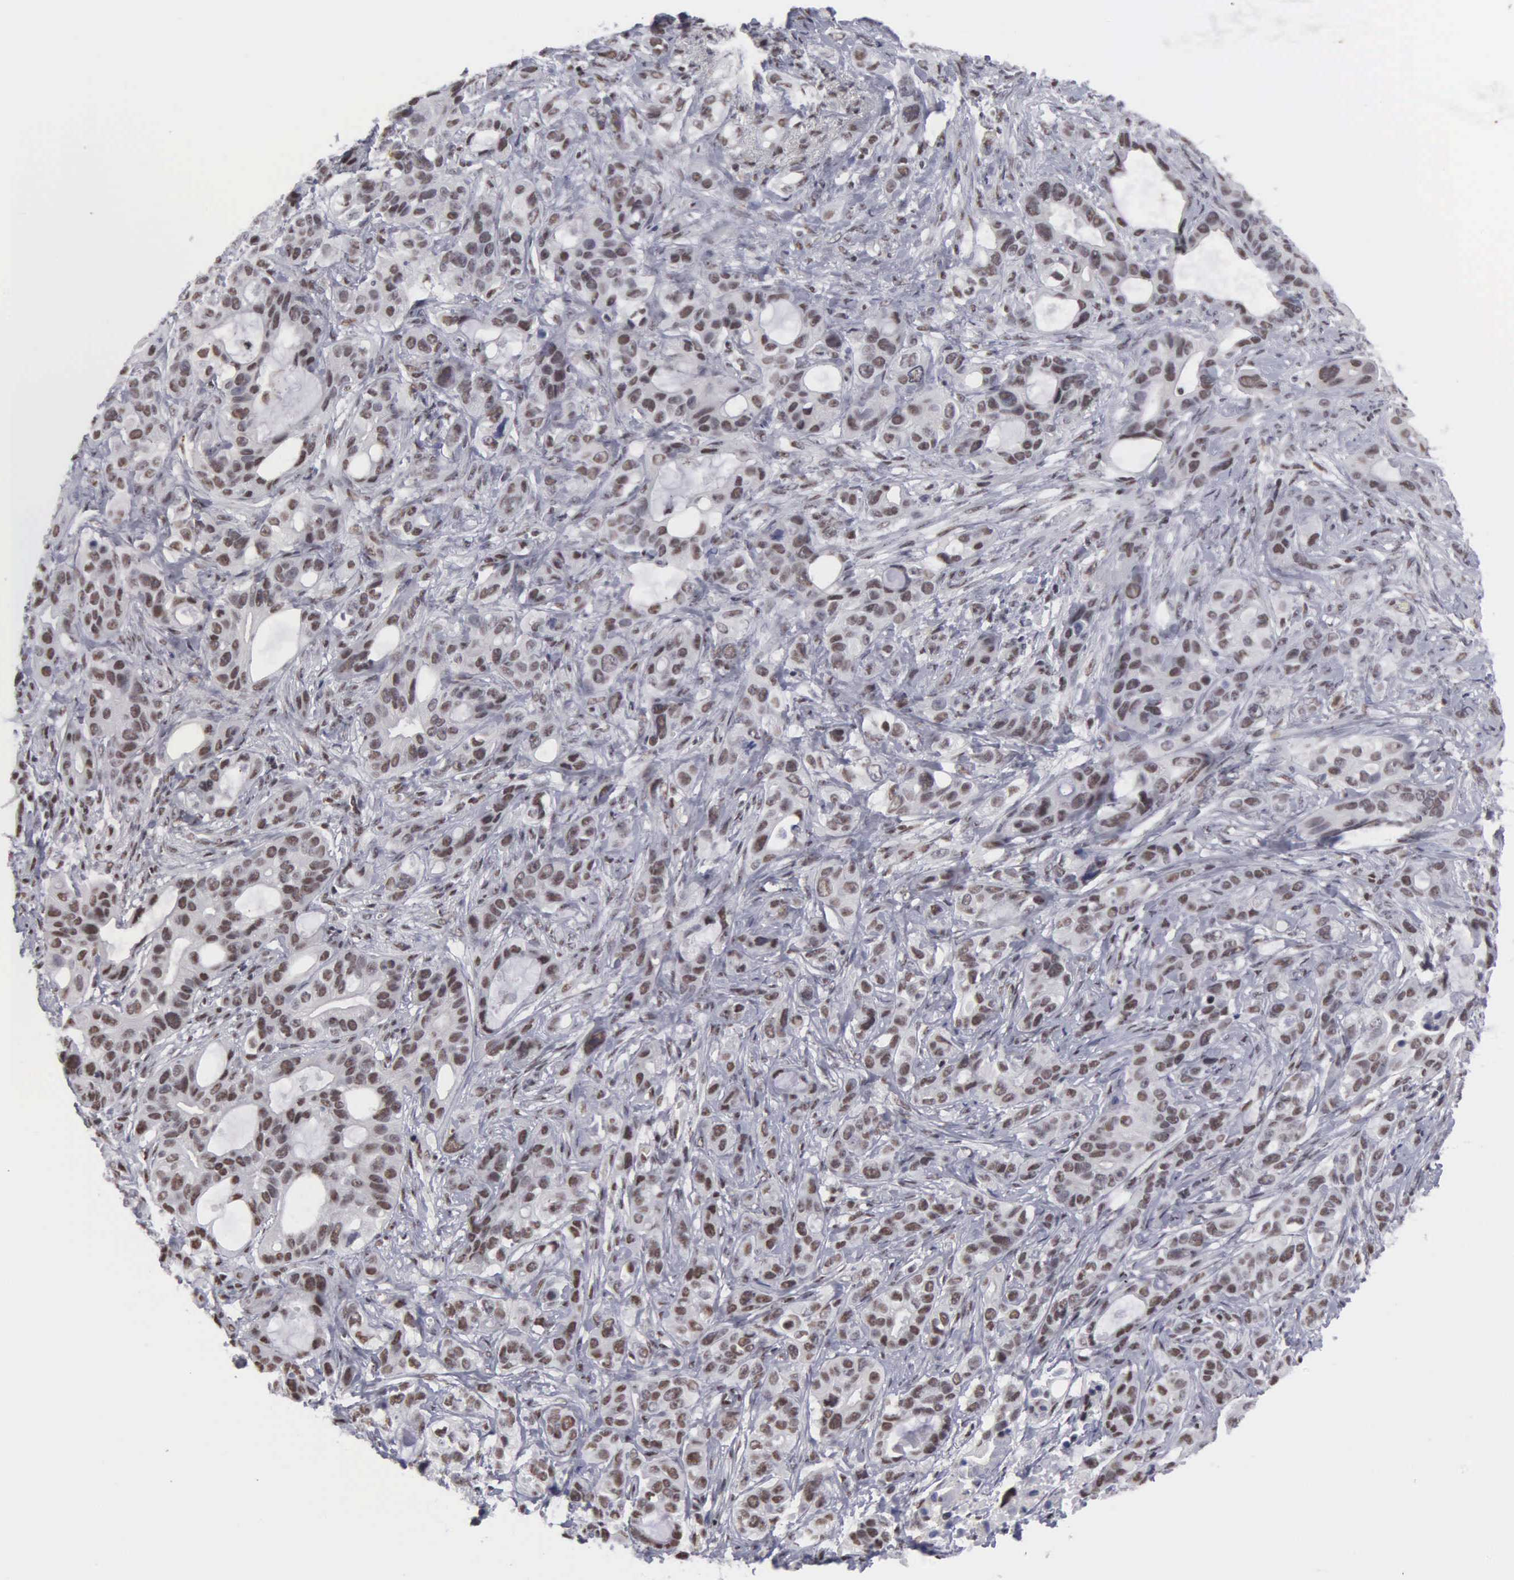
{"staining": {"intensity": "moderate", "quantity": ">75%", "location": "nuclear"}, "tissue": "stomach cancer", "cell_type": "Tumor cells", "image_type": "cancer", "snomed": [{"axis": "morphology", "description": "Adenocarcinoma, NOS"}, {"axis": "topography", "description": "Stomach, upper"}], "caption": "Immunohistochemistry staining of stomach cancer, which shows medium levels of moderate nuclear staining in approximately >75% of tumor cells indicating moderate nuclear protein staining. The staining was performed using DAB (brown) for protein detection and nuclei were counterstained in hematoxylin (blue).", "gene": "KIAA0586", "patient": {"sex": "male", "age": 47}}